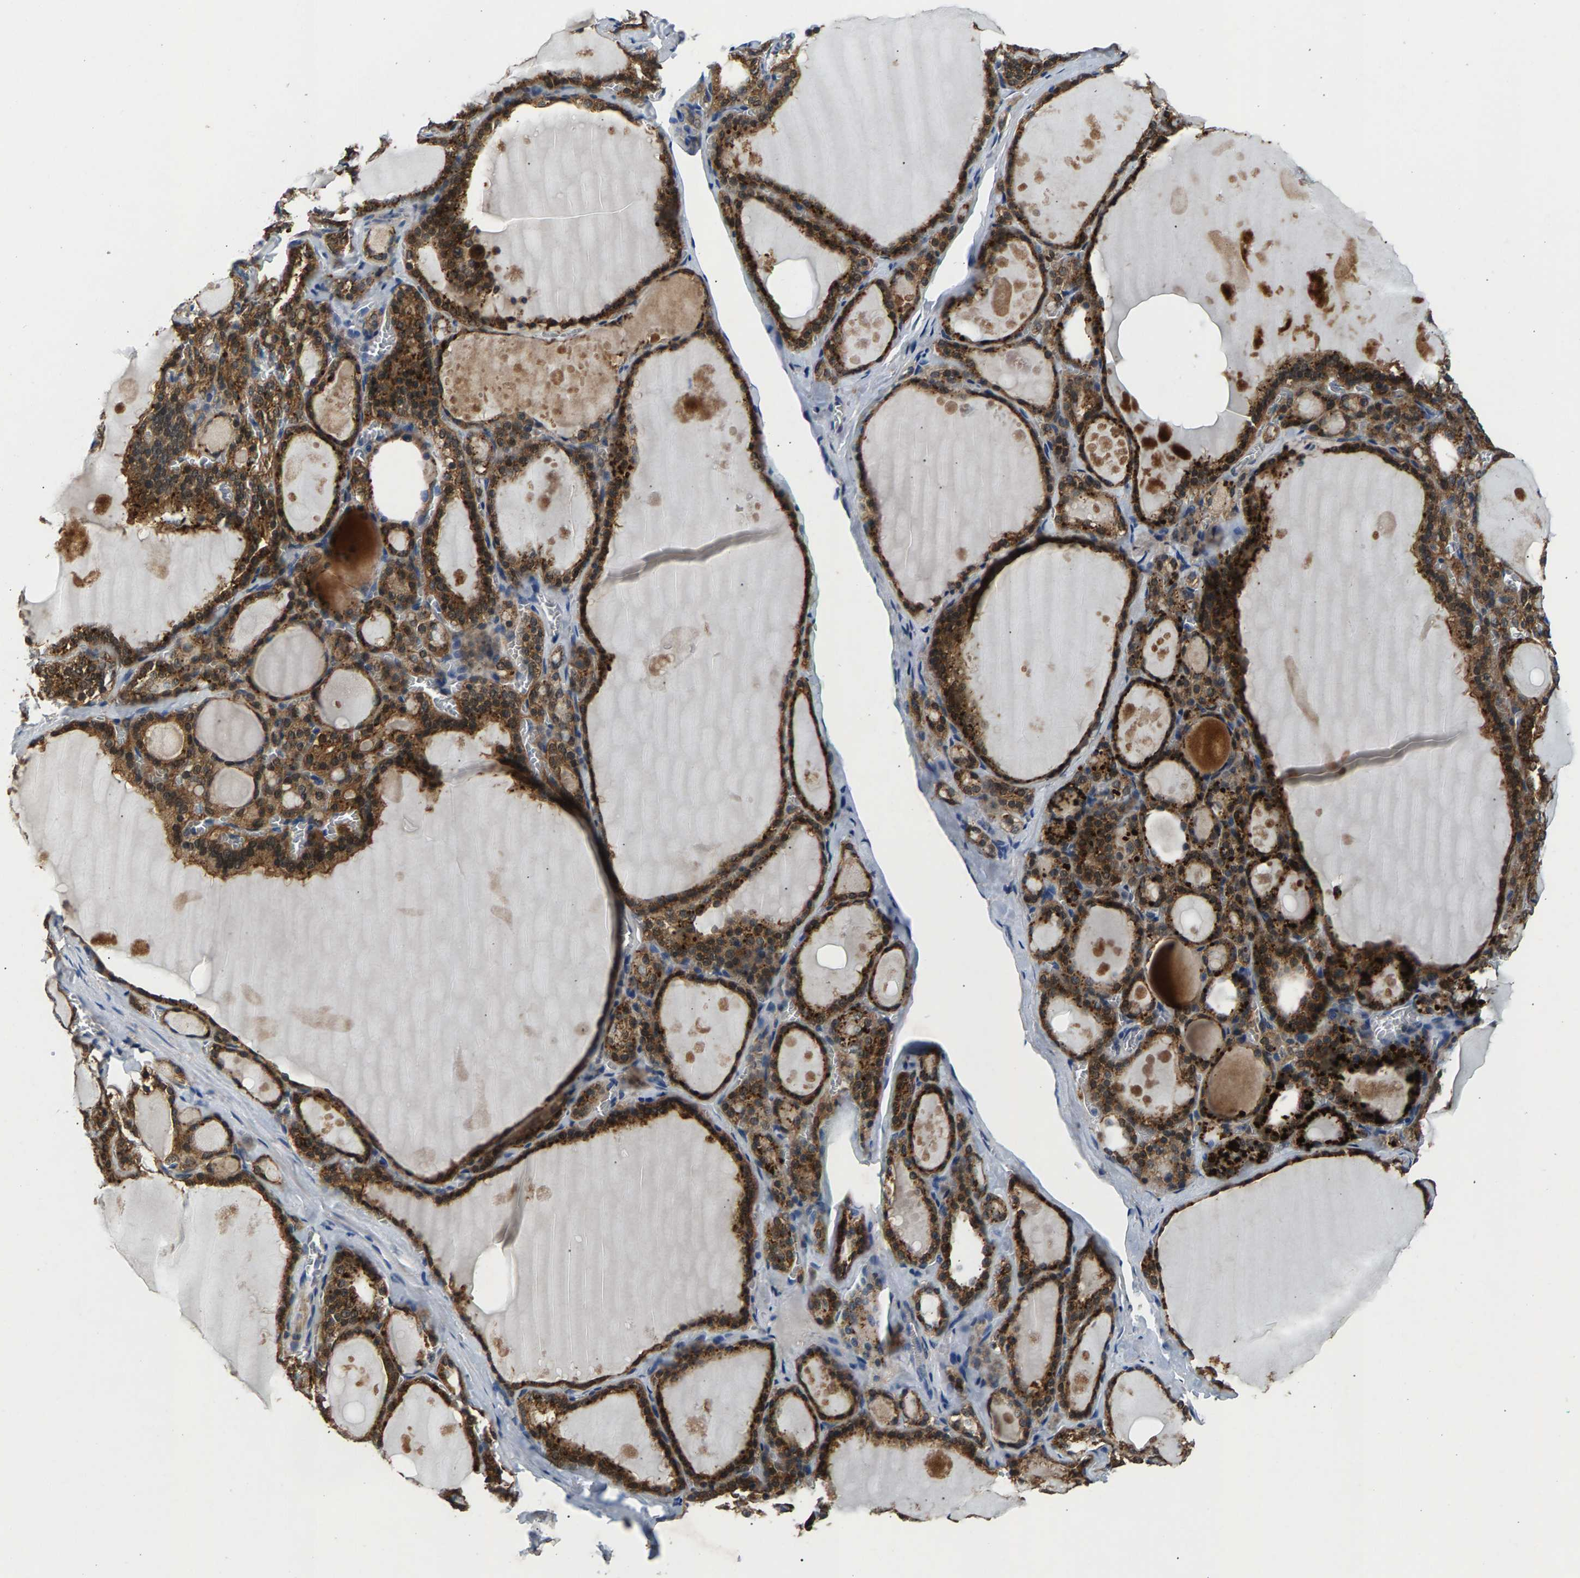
{"staining": {"intensity": "strong", "quantity": ">75%", "location": "cytoplasmic/membranous"}, "tissue": "thyroid gland", "cell_type": "Glandular cells", "image_type": "normal", "snomed": [{"axis": "morphology", "description": "Normal tissue, NOS"}, {"axis": "topography", "description": "Thyroid gland"}], "caption": "Glandular cells show high levels of strong cytoplasmic/membranous expression in approximately >75% of cells in unremarkable human thyroid gland.", "gene": "NT5C", "patient": {"sex": "male", "age": 56}}